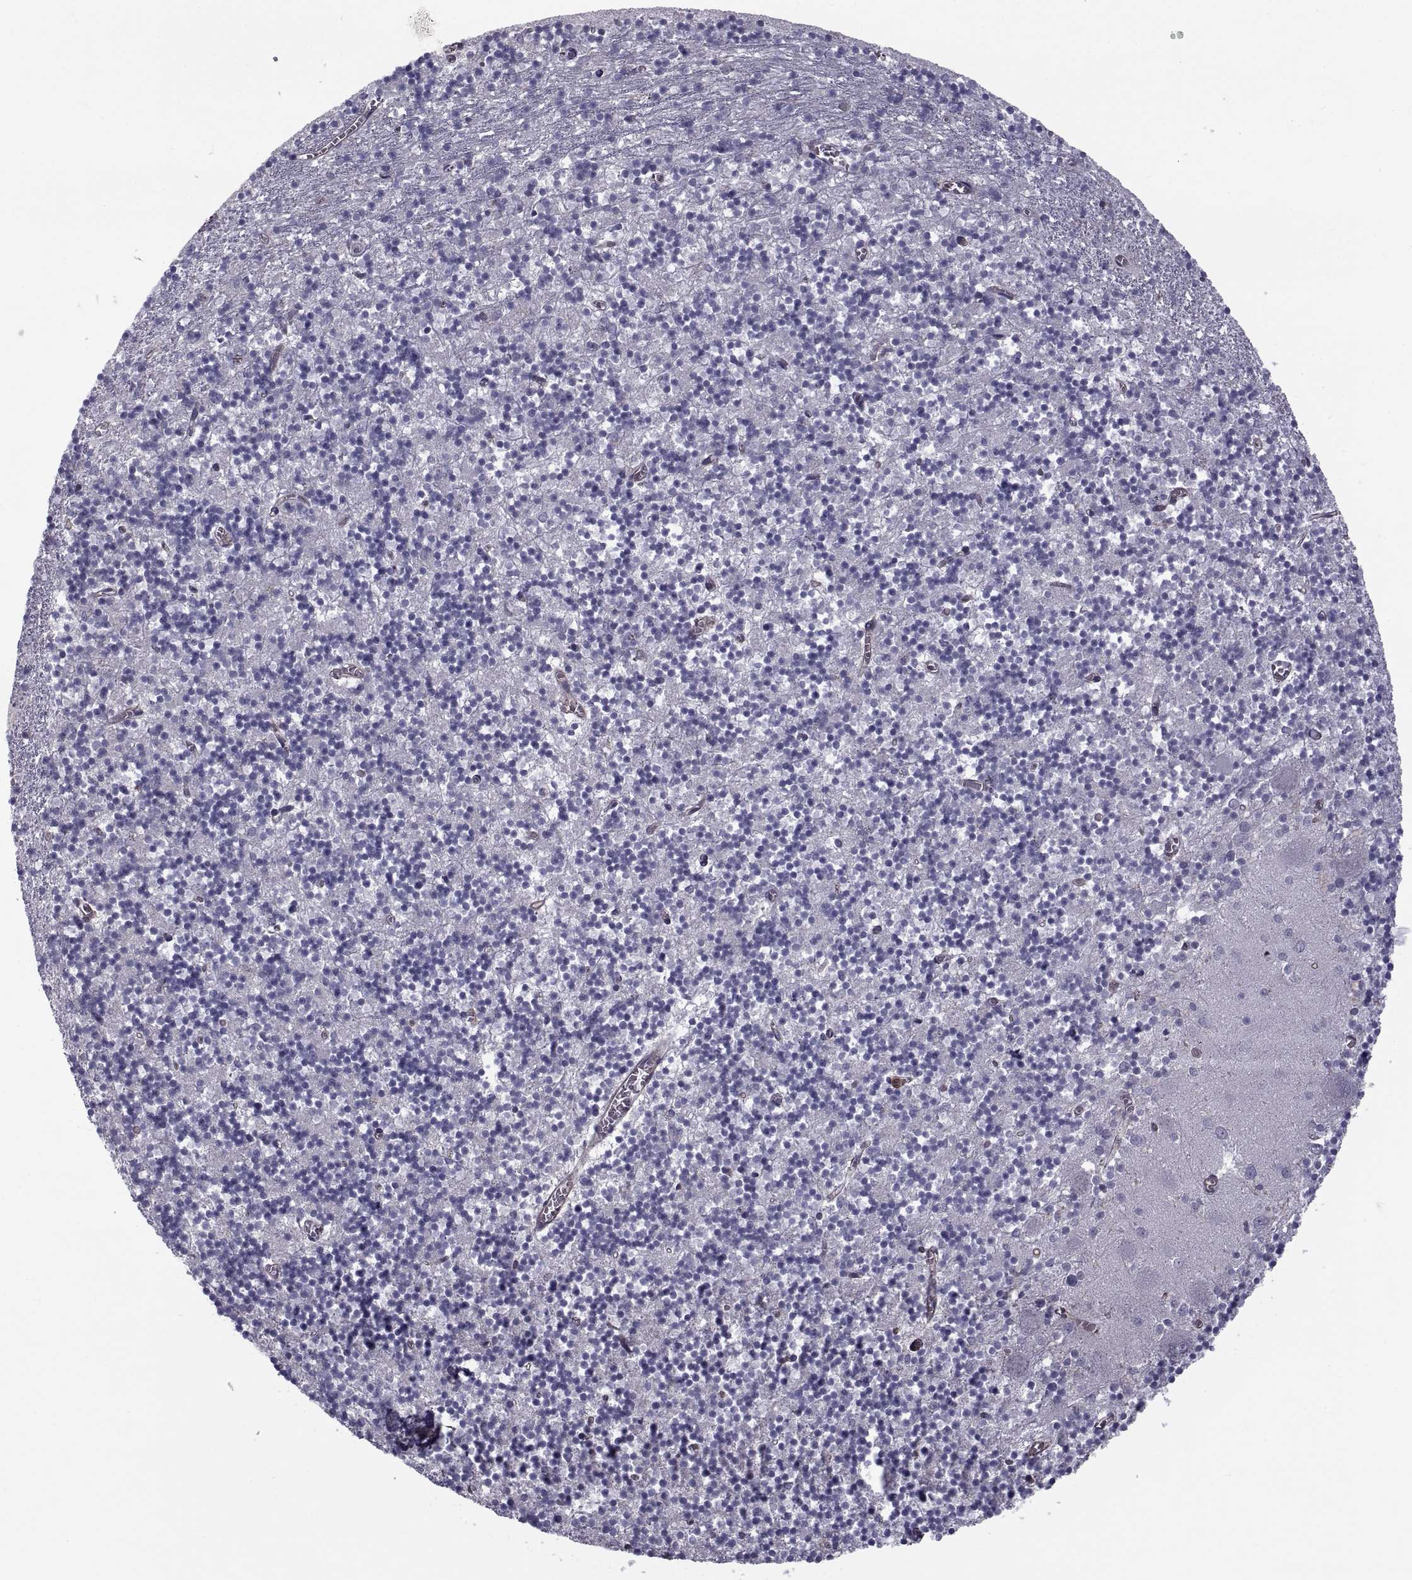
{"staining": {"intensity": "negative", "quantity": "none", "location": "none"}, "tissue": "cerebellum", "cell_type": "Cells in granular layer", "image_type": "normal", "snomed": [{"axis": "morphology", "description": "Normal tissue, NOS"}, {"axis": "topography", "description": "Cerebellum"}], "caption": "Cerebellum was stained to show a protein in brown. There is no significant positivity in cells in granular layer. The staining was performed using DAB (3,3'-diaminobenzidine) to visualize the protein expression in brown, while the nuclei were stained in blue with hematoxylin (Magnification: 20x).", "gene": "MYH9", "patient": {"sex": "female", "age": 64}}